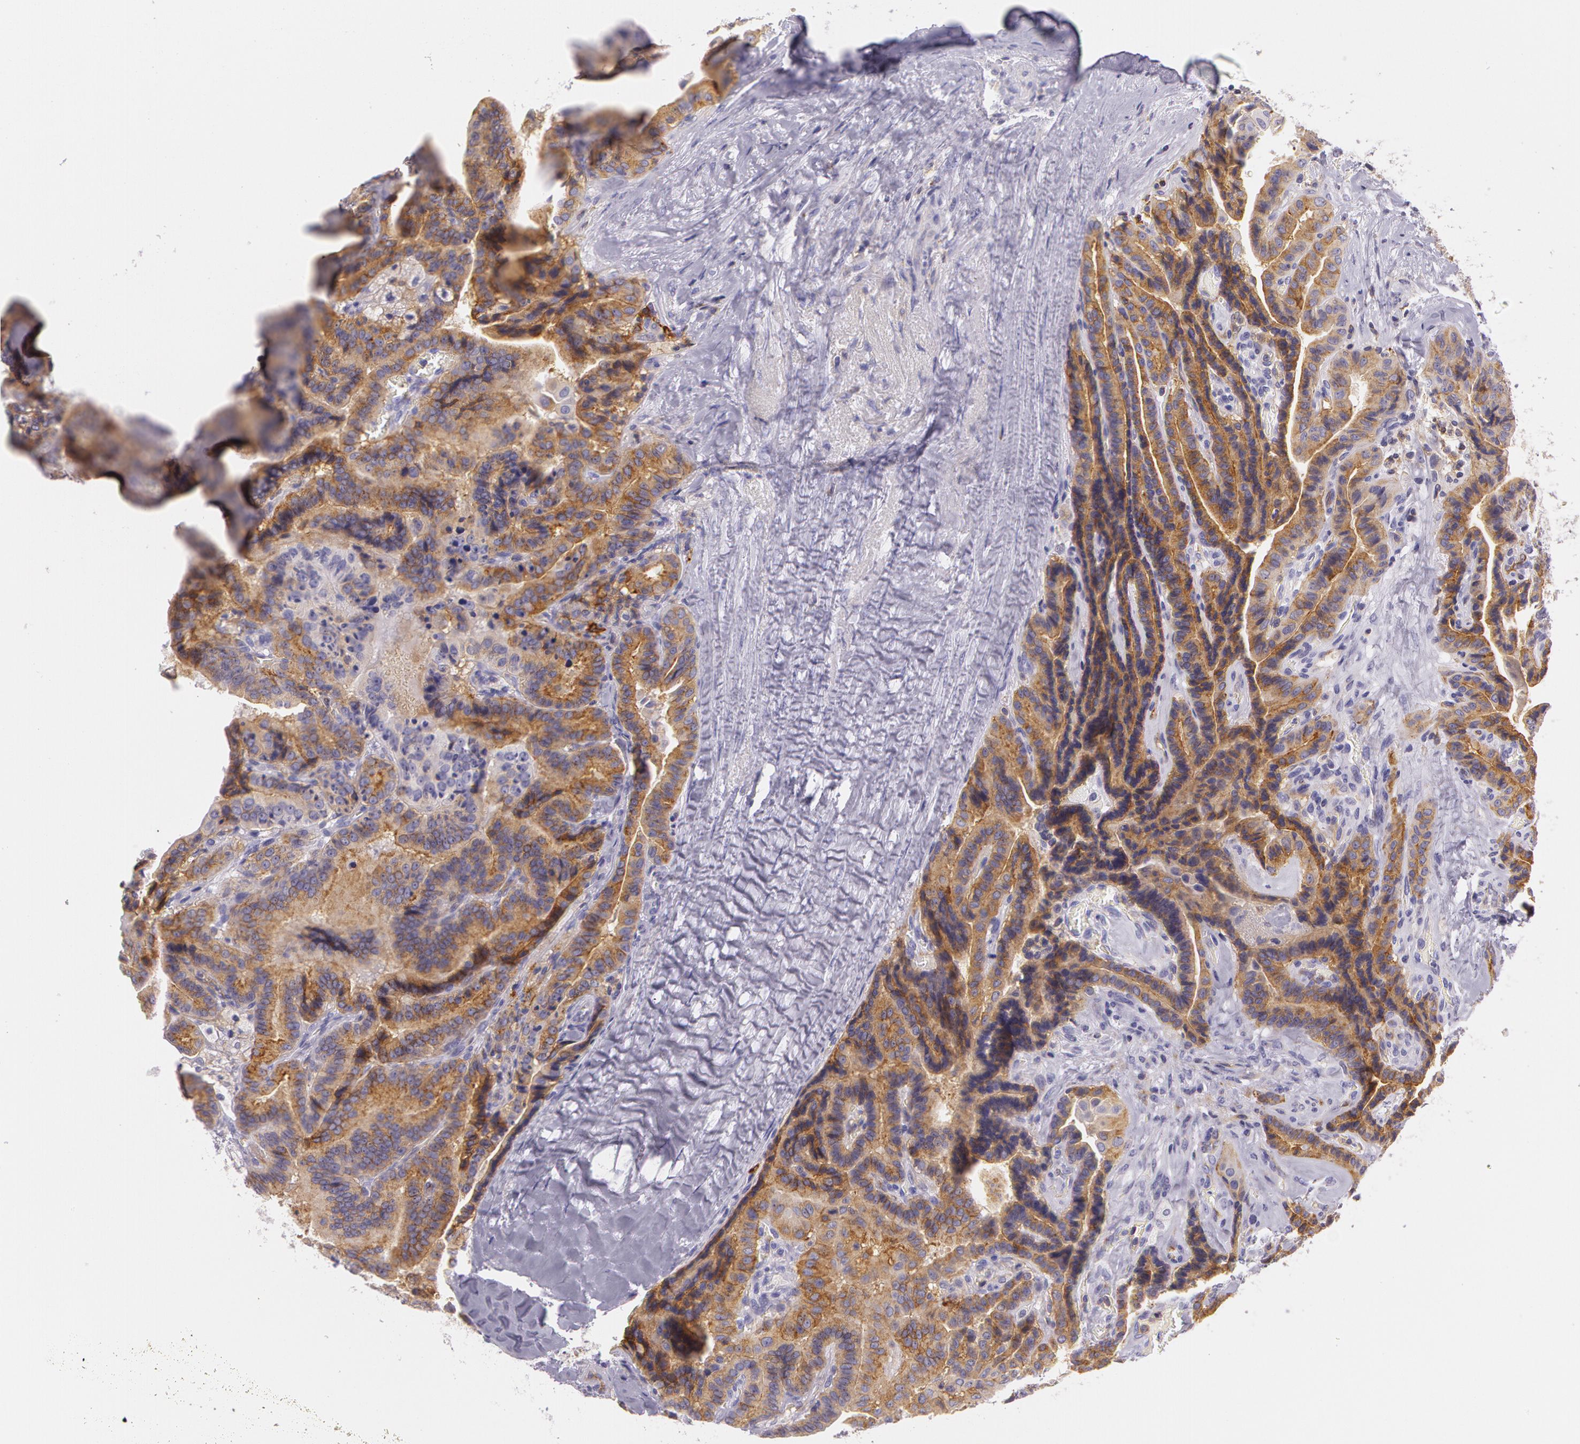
{"staining": {"intensity": "moderate", "quantity": ">75%", "location": "cytoplasmic/membranous"}, "tissue": "thyroid cancer", "cell_type": "Tumor cells", "image_type": "cancer", "snomed": [{"axis": "morphology", "description": "Papillary adenocarcinoma, NOS"}, {"axis": "topography", "description": "Thyroid gland"}], "caption": "Human thyroid papillary adenocarcinoma stained with a protein marker exhibits moderate staining in tumor cells.", "gene": "LY75", "patient": {"sex": "male", "age": 87}}